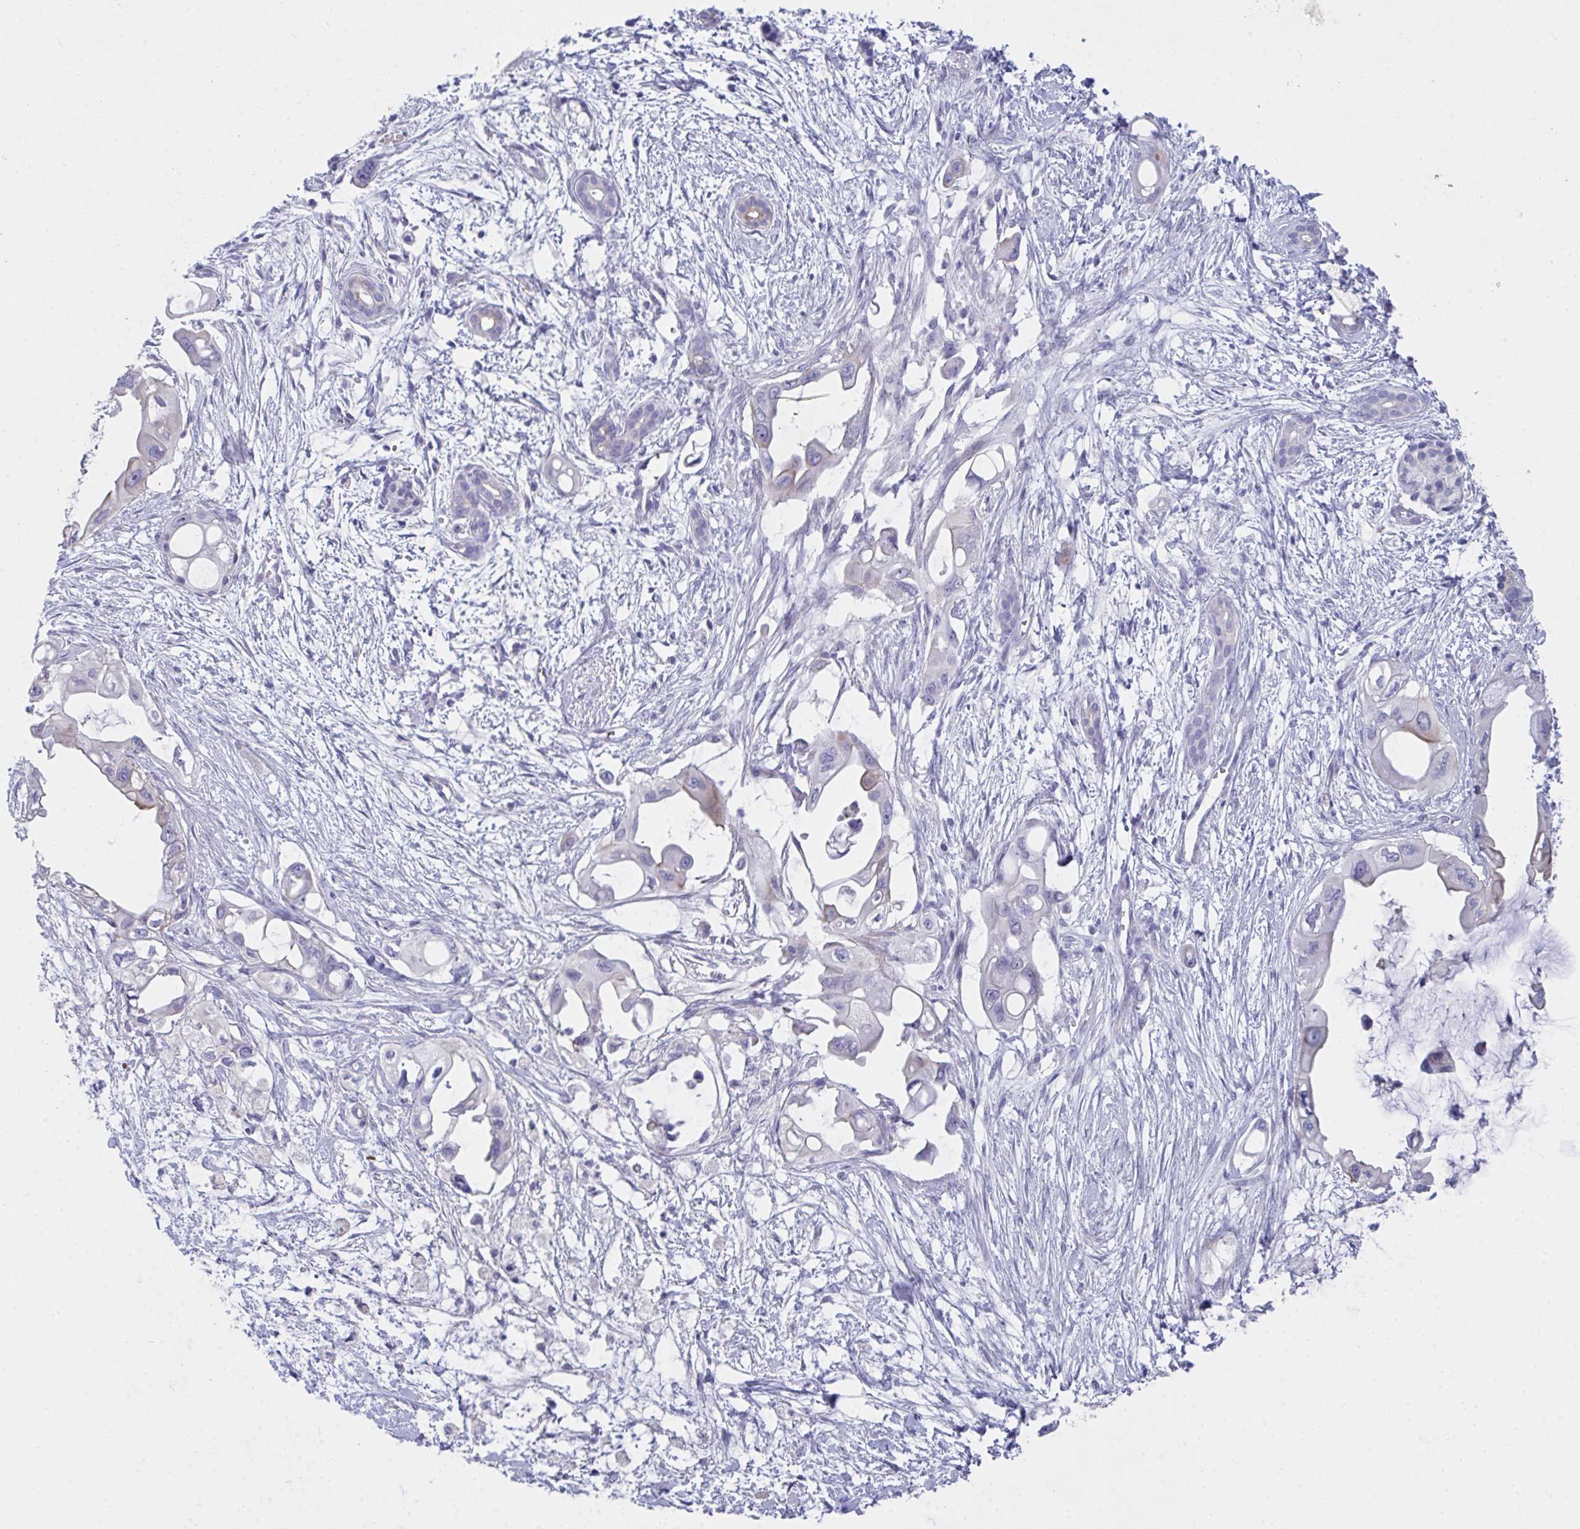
{"staining": {"intensity": "moderate", "quantity": "<25%", "location": "cytoplasmic/membranous"}, "tissue": "pancreatic cancer", "cell_type": "Tumor cells", "image_type": "cancer", "snomed": [{"axis": "morphology", "description": "Adenocarcinoma, NOS"}, {"axis": "topography", "description": "Pancreas"}], "caption": "An immunohistochemistry (IHC) image of neoplastic tissue is shown. Protein staining in brown shows moderate cytoplasmic/membranous positivity in pancreatic cancer (adenocarcinoma) within tumor cells.", "gene": "FBXO47", "patient": {"sex": "male", "age": 61}}